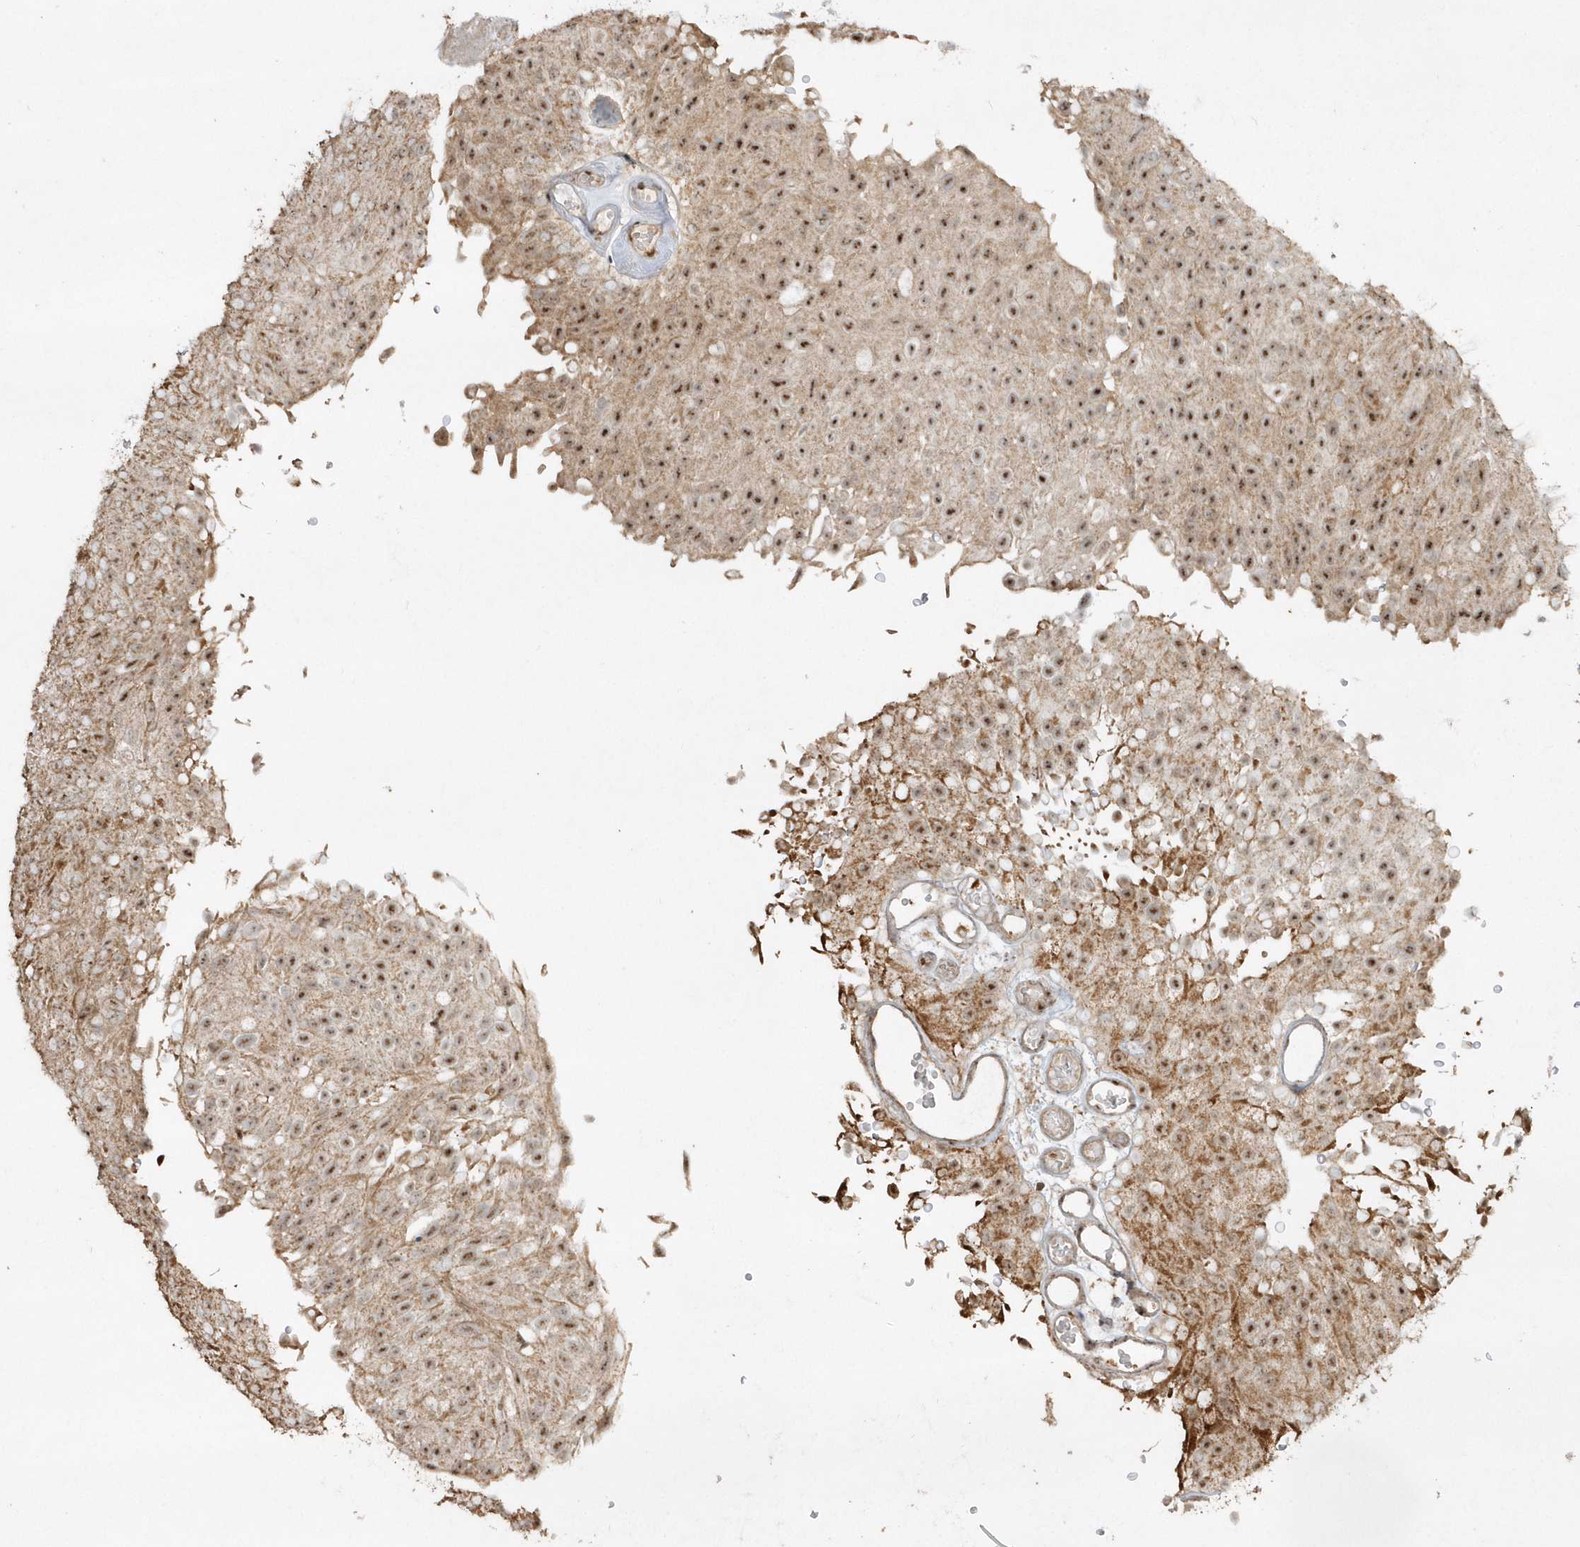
{"staining": {"intensity": "strong", "quantity": ">75%", "location": "nuclear"}, "tissue": "urothelial cancer", "cell_type": "Tumor cells", "image_type": "cancer", "snomed": [{"axis": "morphology", "description": "Urothelial carcinoma, Low grade"}, {"axis": "topography", "description": "Urinary bladder"}], "caption": "Approximately >75% of tumor cells in urothelial cancer display strong nuclear protein expression as visualized by brown immunohistochemical staining.", "gene": "POLR3B", "patient": {"sex": "male", "age": 78}}